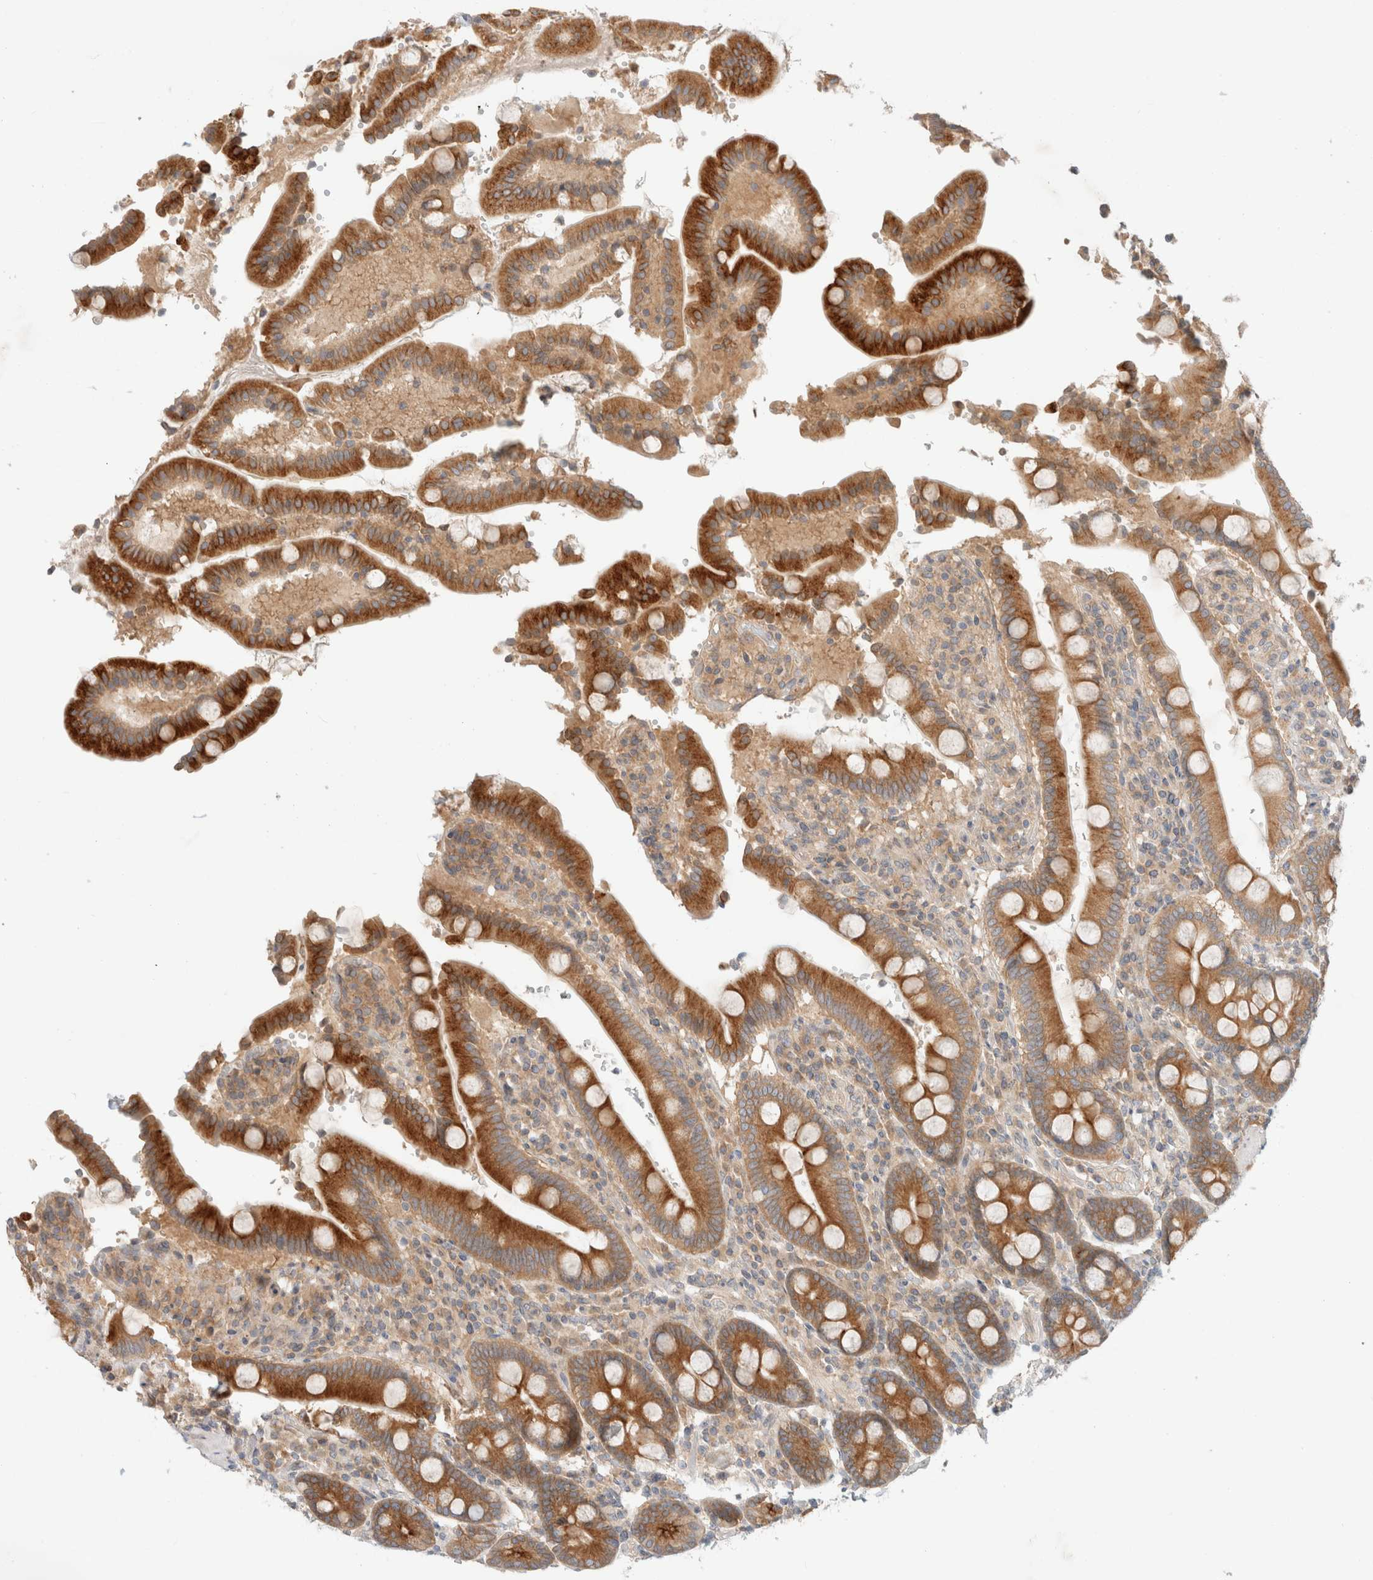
{"staining": {"intensity": "strong", "quantity": ">75%", "location": "cytoplasmic/membranous"}, "tissue": "duodenum", "cell_type": "Glandular cells", "image_type": "normal", "snomed": [{"axis": "morphology", "description": "Normal tissue, NOS"}, {"axis": "topography", "description": "Small intestine, NOS"}], "caption": "The histopathology image exhibits staining of unremarkable duodenum, revealing strong cytoplasmic/membranous protein positivity (brown color) within glandular cells.", "gene": "MARK3", "patient": {"sex": "female", "age": 71}}